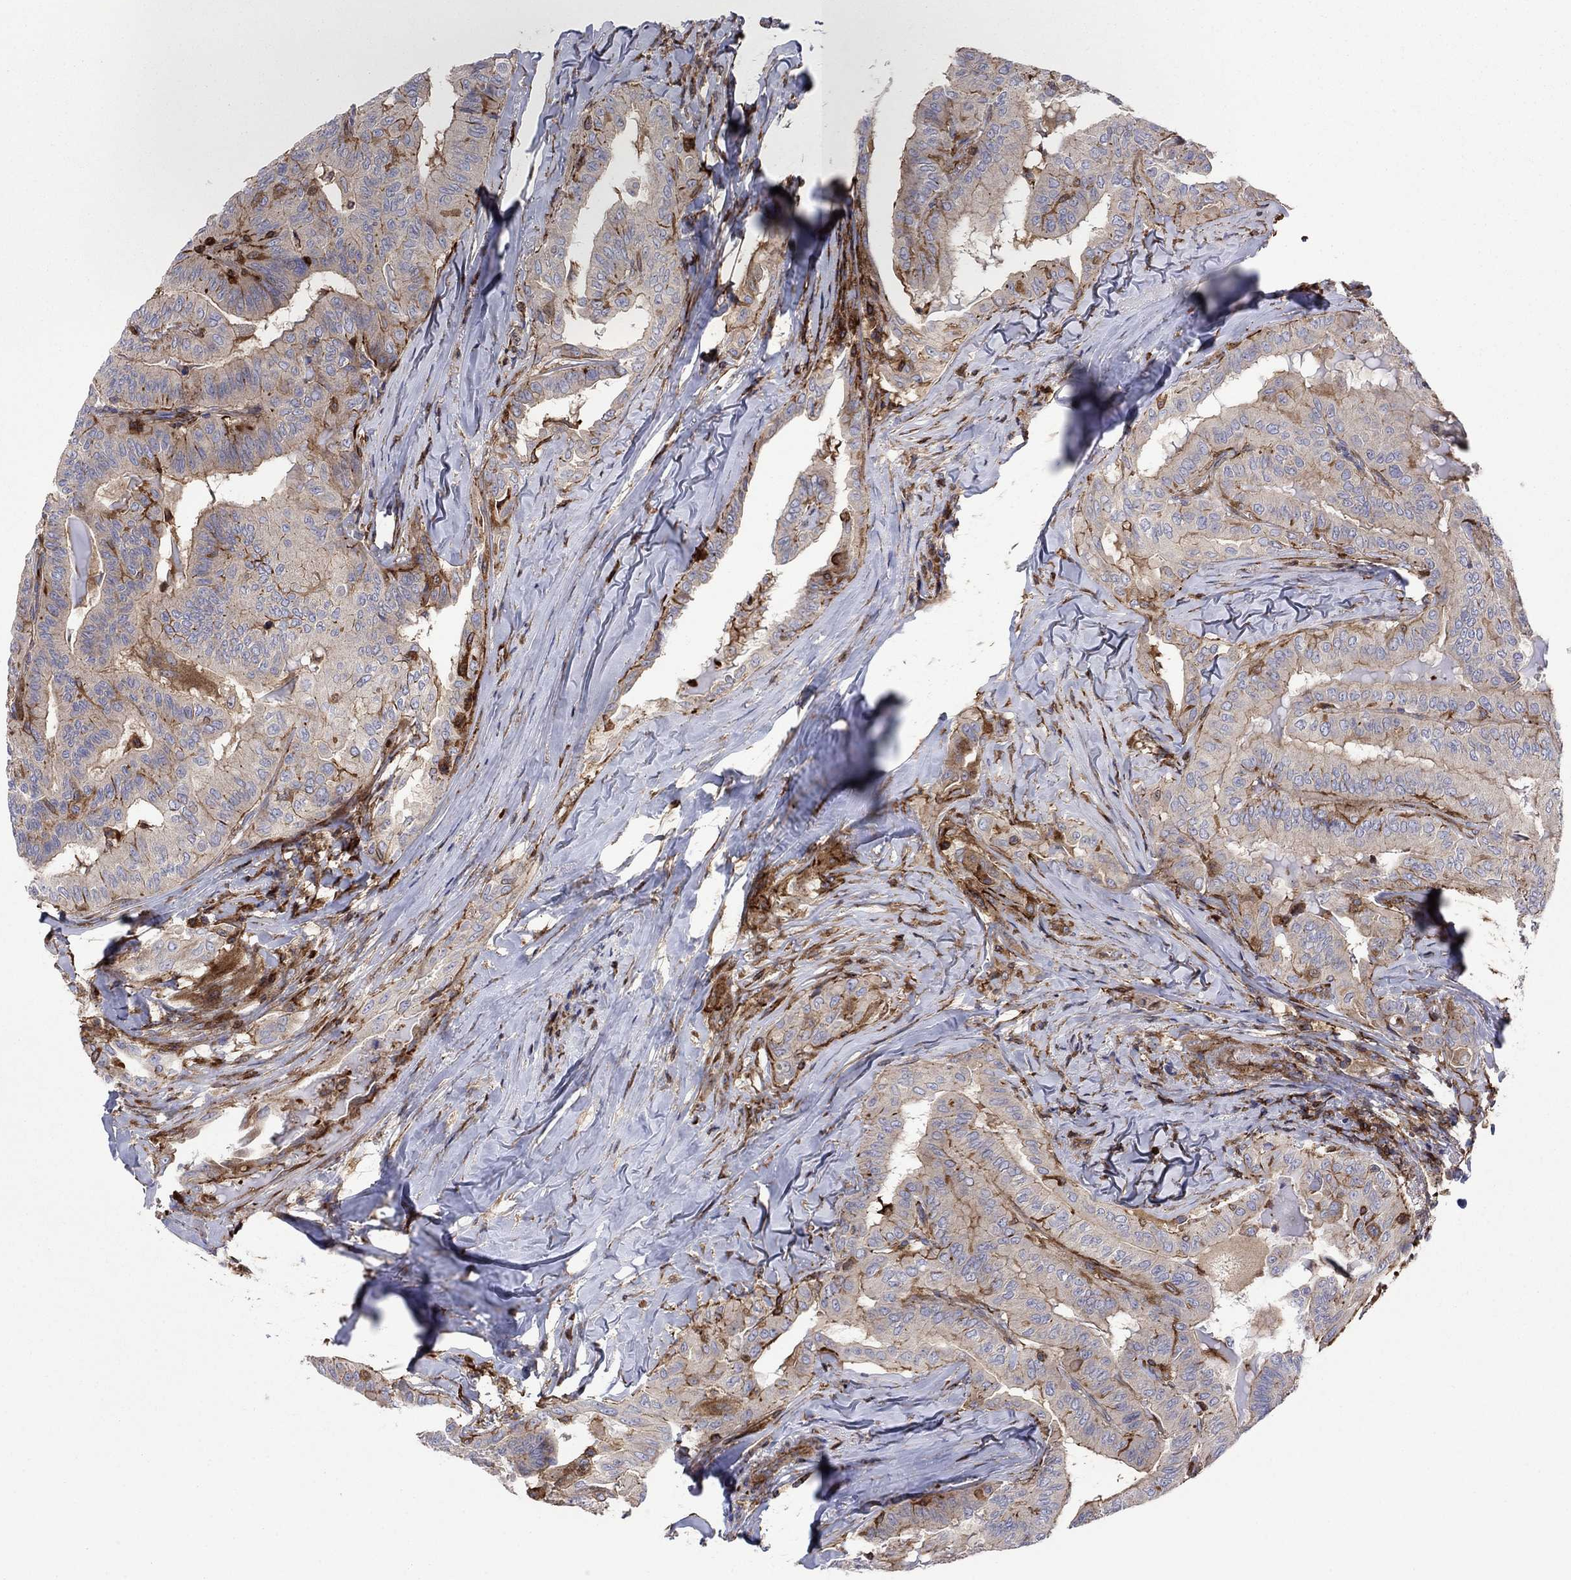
{"staining": {"intensity": "strong", "quantity": "<25%", "location": "cytoplasmic/membranous"}, "tissue": "thyroid cancer", "cell_type": "Tumor cells", "image_type": "cancer", "snomed": [{"axis": "morphology", "description": "Papillary adenocarcinoma, NOS"}, {"axis": "topography", "description": "Thyroid gland"}], "caption": "Thyroid cancer (papillary adenocarcinoma) stained with DAB (3,3'-diaminobenzidine) immunohistochemistry displays medium levels of strong cytoplasmic/membranous expression in about <25% of tumor cells.", "gene": "PAG1", "patient": {"sex": "female", "age": 68}}